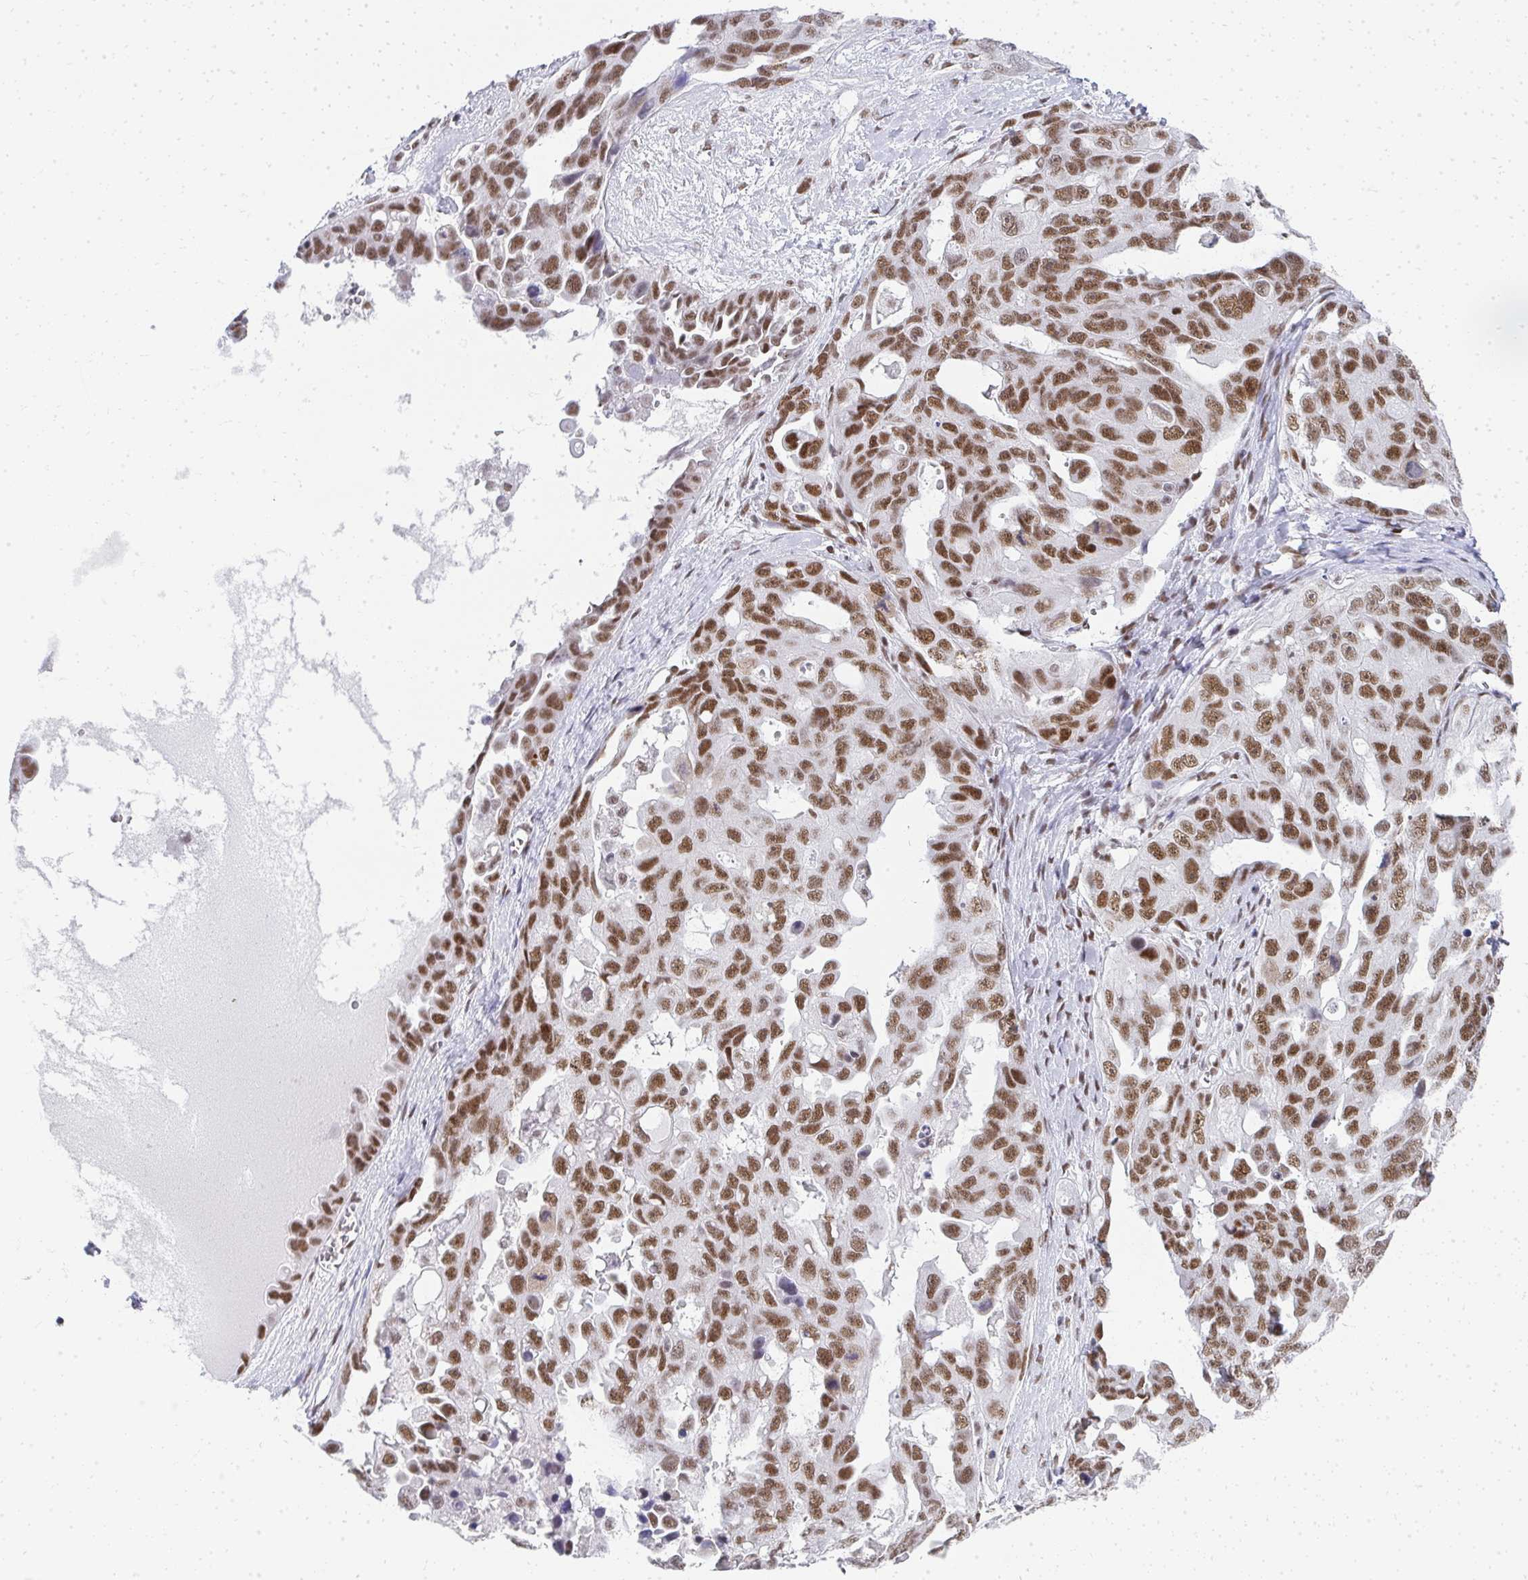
{"staining": {"intensity": "moderate", "quantity": ">75%", "location": "nuclear"}, "tissue": "ovarian cancer", "cell_type": "Tumor cells", "image_type": "cancer", "snomed": [{"axis": "morphology", "description": "Carcinoma, endometroid"}, {"axis": "topography", "description": "Ovary"}], "caption": "Tumor cells demonstrate medium levels of moderate nuclear positivity in approximately >75% of cells in endometroid carcinoma (ovarian). Using DAB (brown) and hematoxylin (blue) stains, captured at high magnification using brightfield microscopy.", "gene": "CREBBP", "patient": {"sex": "female", "age": 70}}